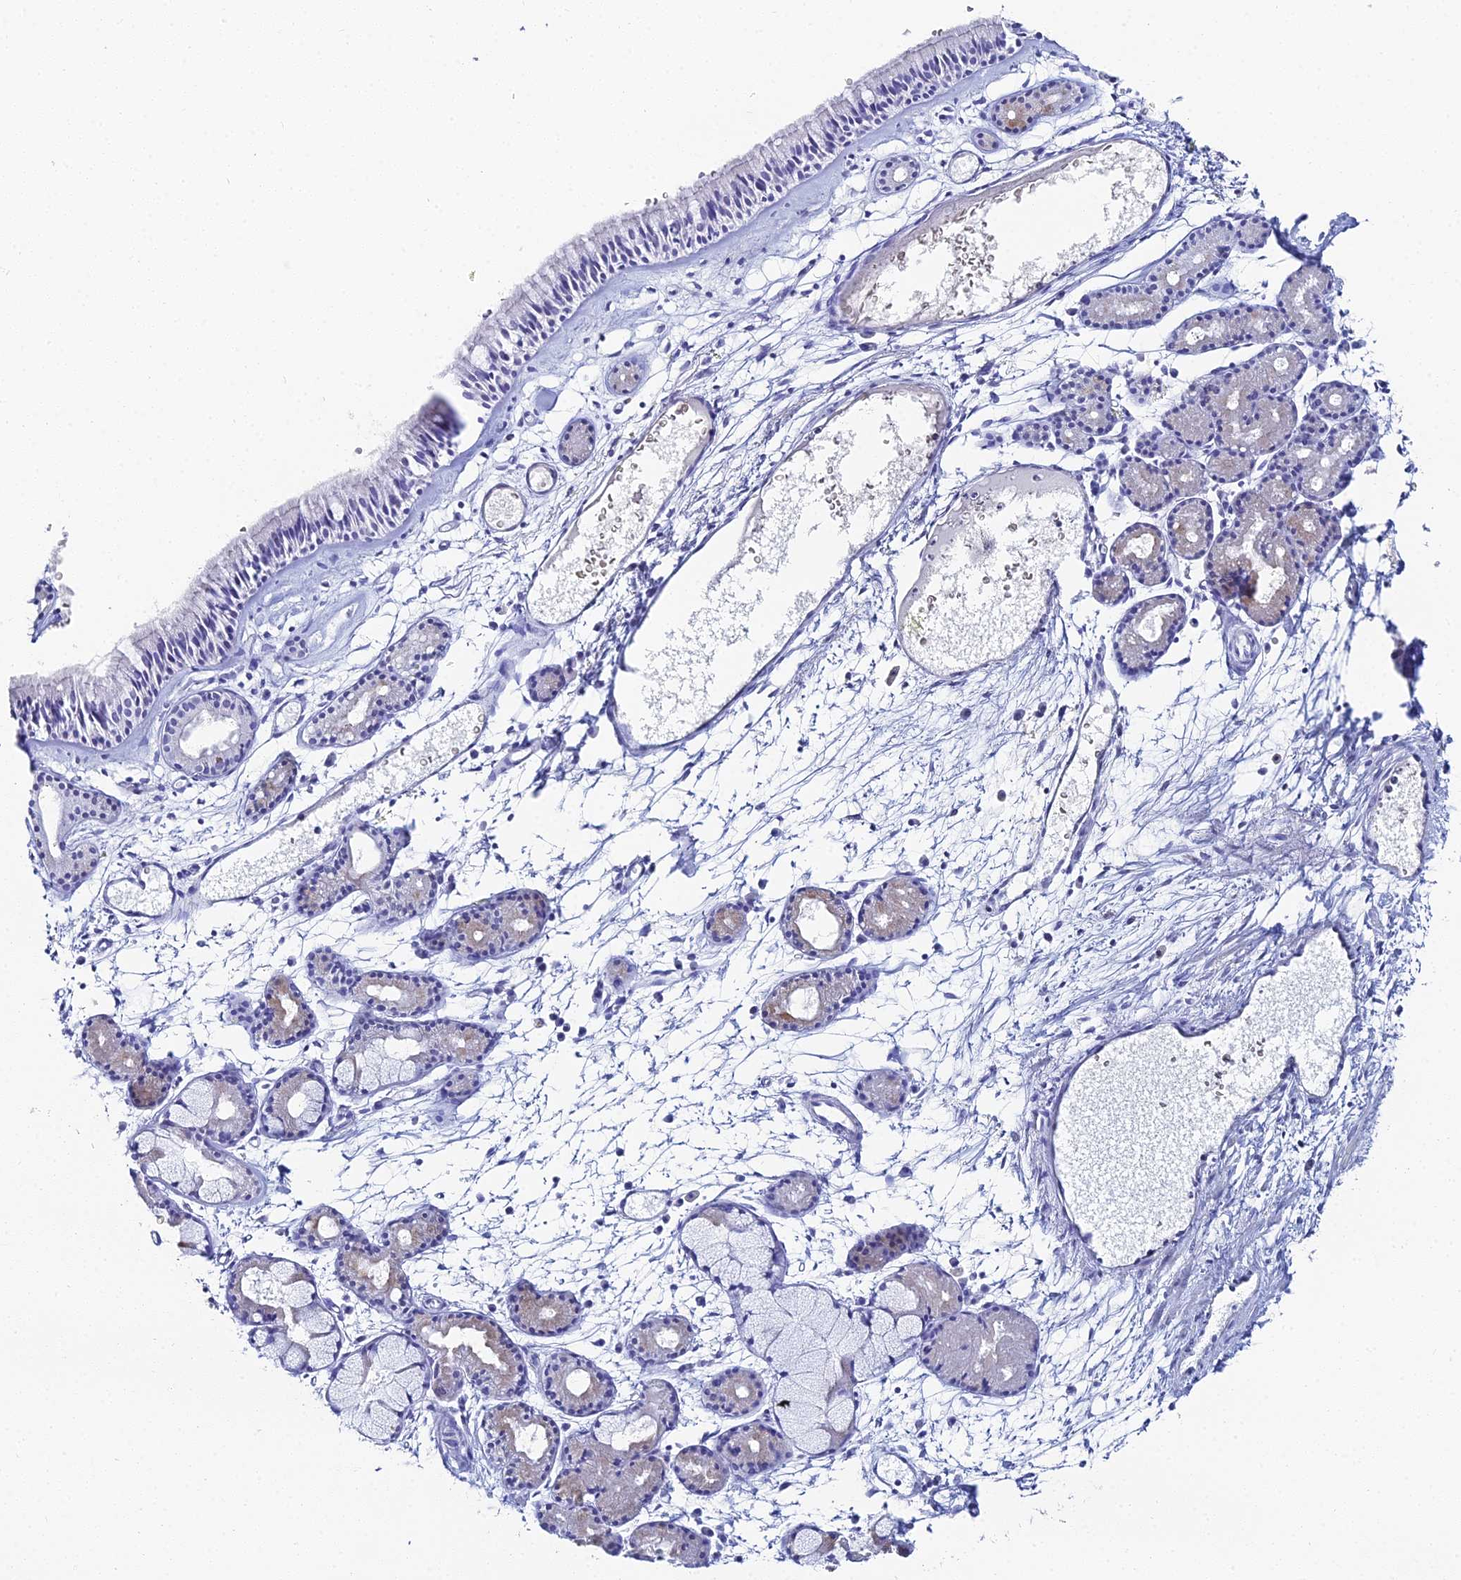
{"staining": {"intensity": "weak", "quantity": "<25%", "location": "nuclear"}, "tissue": "nasopharynx", "cell_type": "Respiratory epithelial cells", "image_type": "normal", "snomed": [{"axis": "morphology", "description": "Normal tissue, NOS"}, {"axis": "topography", "description": "Nasopharynx"}], "caption": "Respiratory epithelial cells are negative for protein expression in normal human nasopharynx. (DAB IHC, high magnification).", "gene": "OCM2", "patient": {"sex": "male", "age": 81}}